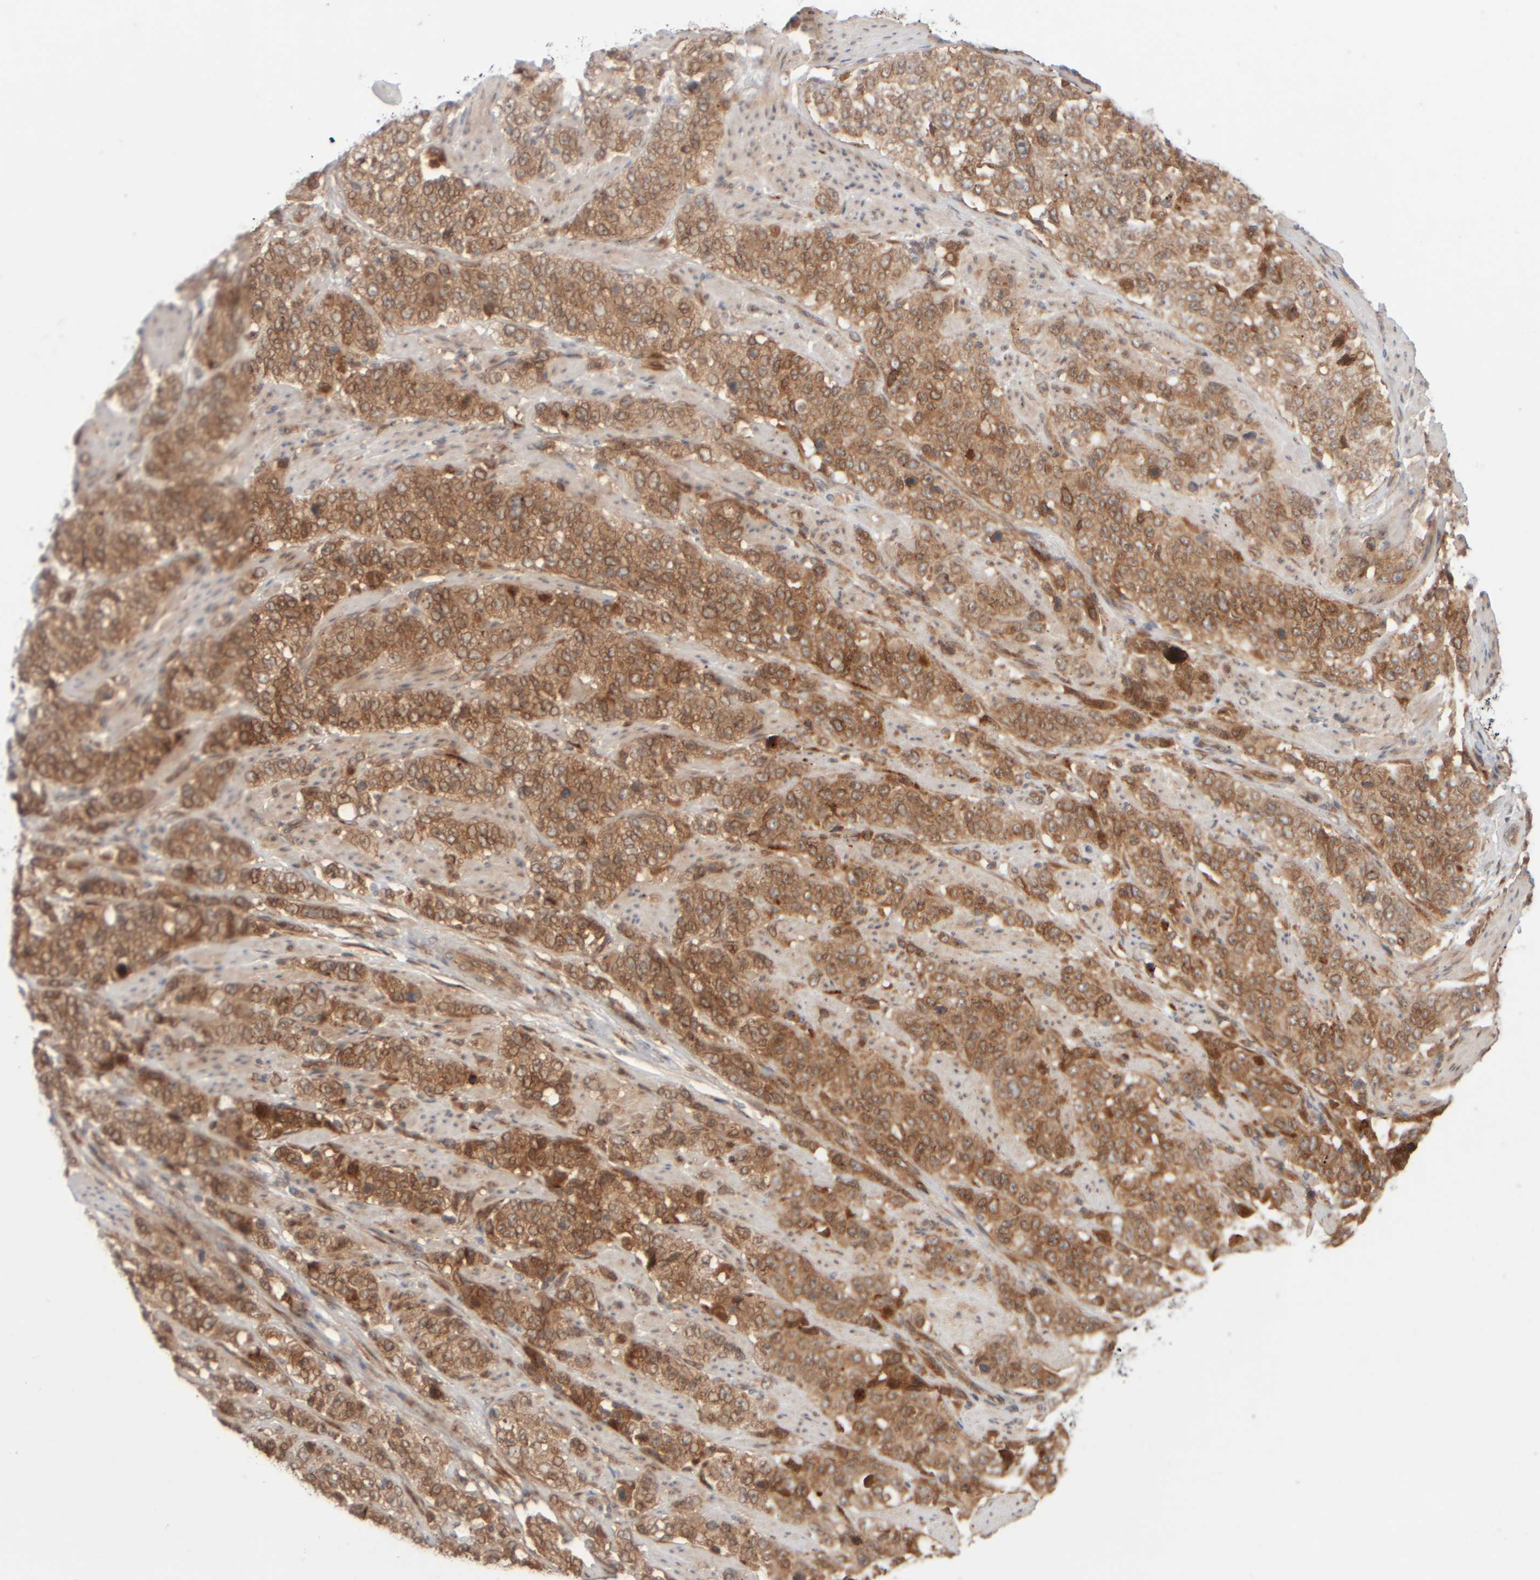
{"staining": {"intensity": "moderate", "quantity": ">75%", "location": "cytoplasmic/membranous"}, "tissue": "stomach cancer", "cell_type": "Tumor cells", "image_type": "cancer", "snomed": [{"axis": "morphology", "description": "Adenocarcinoma, NOS"}, {"axis": "topography", "description": "Stomach"}], "caption": "Human adenocarcinoma (stomach) stained for a protein (brown) demonstrates moderate cytoplasmic/membranous positive expression in about >75% of tumor cells.", "gene": "GCN1", "patient": {"sex": "male", "age": 48}}